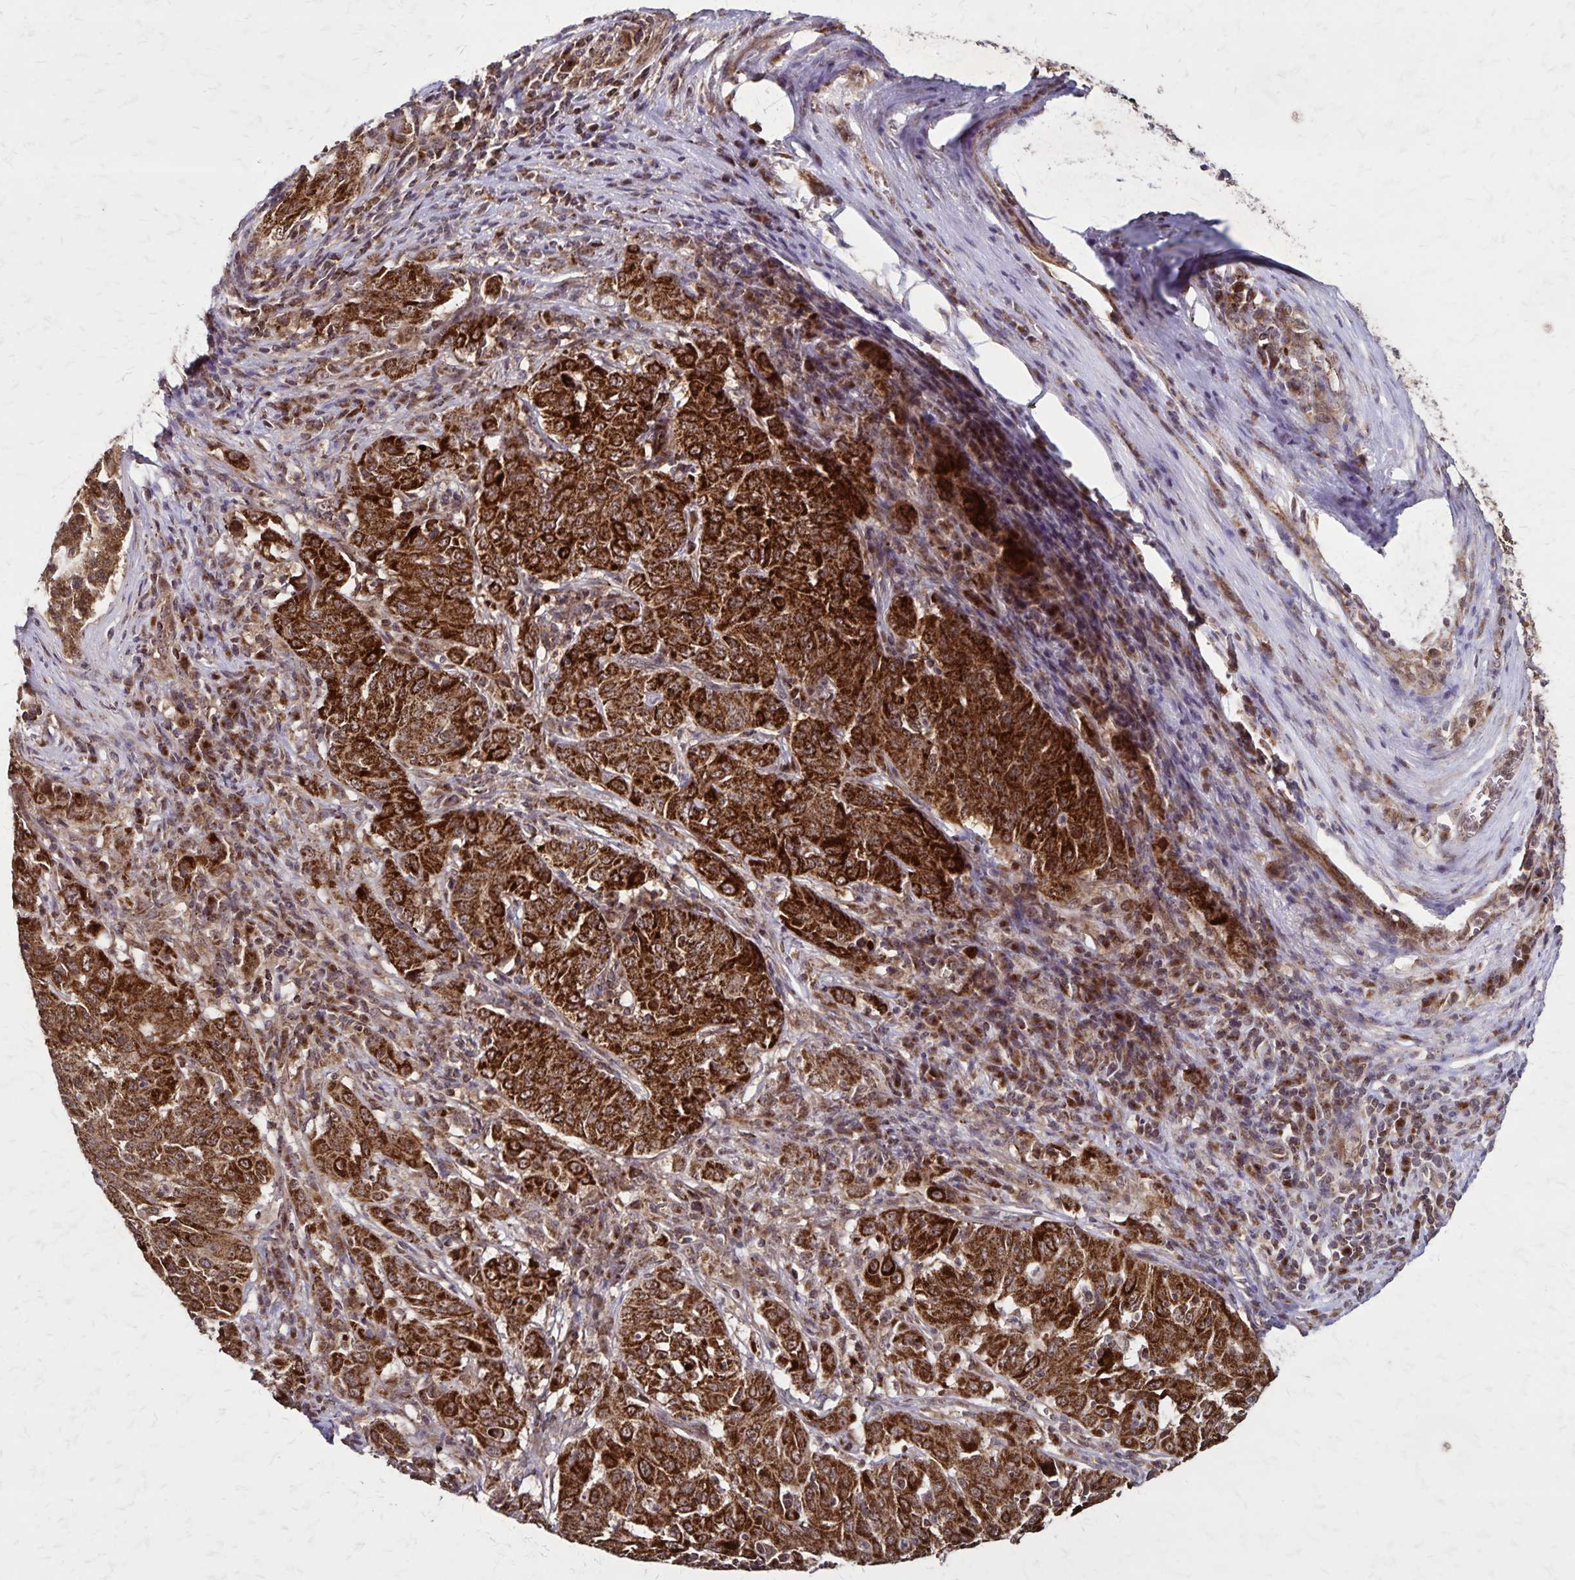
{"staining": {"intensity": "strong", "quantity": ">75%", "location": "cytoplasmic/membranous"}, "tissue": "pancreatic cancer", "cell_type": "Tumor cells", "image_type": "cancer", "snomed": [{"axis": "morphology", "description": "Adenocarcinoma, NOS"}, {"axis": "topography", "description": "Pancreas"}], "caption": "IHC image of neoplastic tissue: human pancreatic cancer stained using immunohistochemistry (IHC) shows high levels of strong protein expression localized specifically in the cytoplasmic/membranous of tumor cells, appearing as a cytoplasmic/membranous brown color.", "gene": "NFS1", "patient": {"sex": "male", "age": 63}}